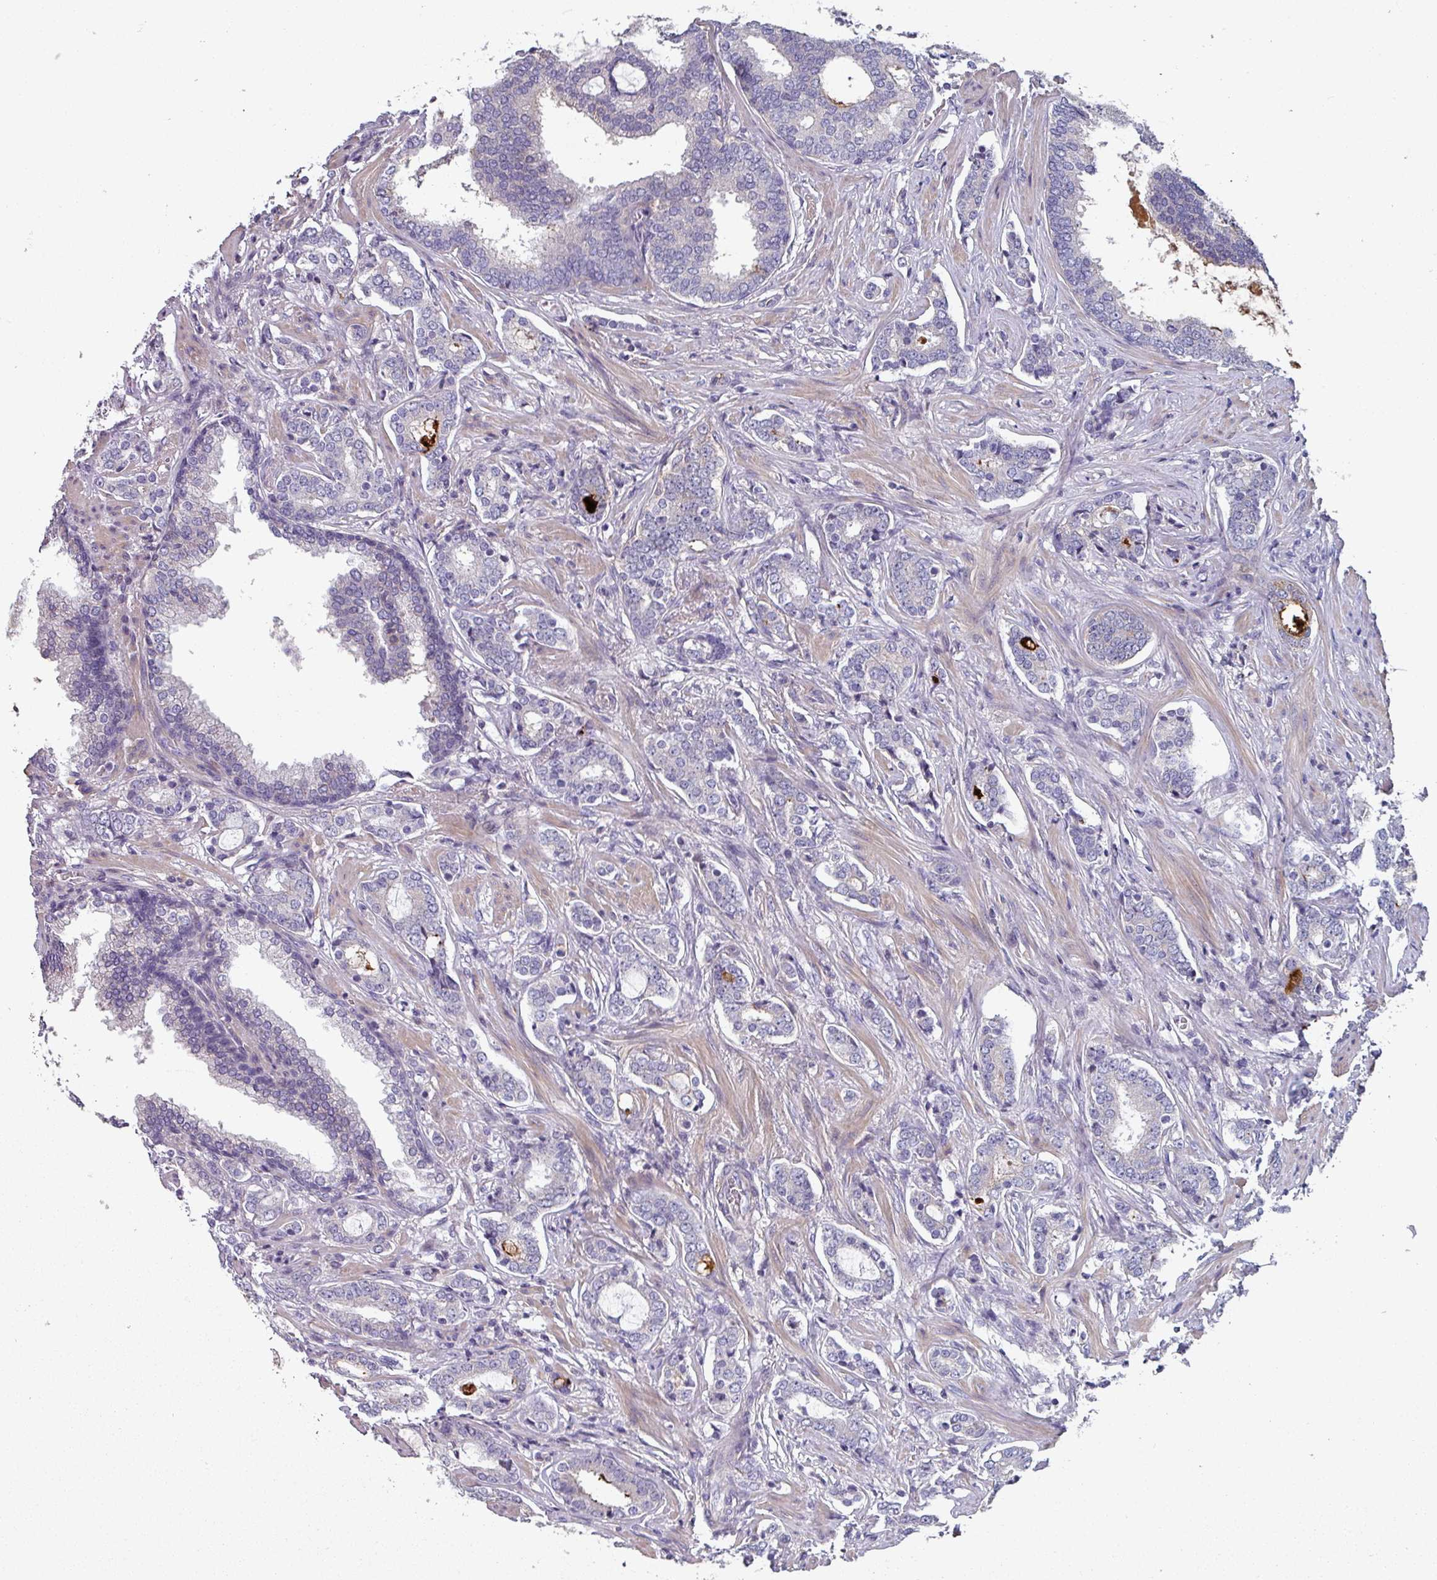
{"staining": {"intensity": "negative", "quantity": "none", "location": "none"}, "tissue": "prostate cancer", "cell_type": "Tumor cells", "image_type": "cancer", "snomed": [{"axis": "morphology", "description": "Adenocarcinoma, High grade"}, {"axis": "topography", "description": "Prostate"}], "caption": "This image is of prostate cancer (high-grade adenocarcinoma) stained with immunohistochemistry (IHC) to label a protein in brown with the nuclei are counter-stained blue. There is no positivity in tumor cells.", "gene": "TMEM132A", "patient": {"sex": "male", "age": 63}}